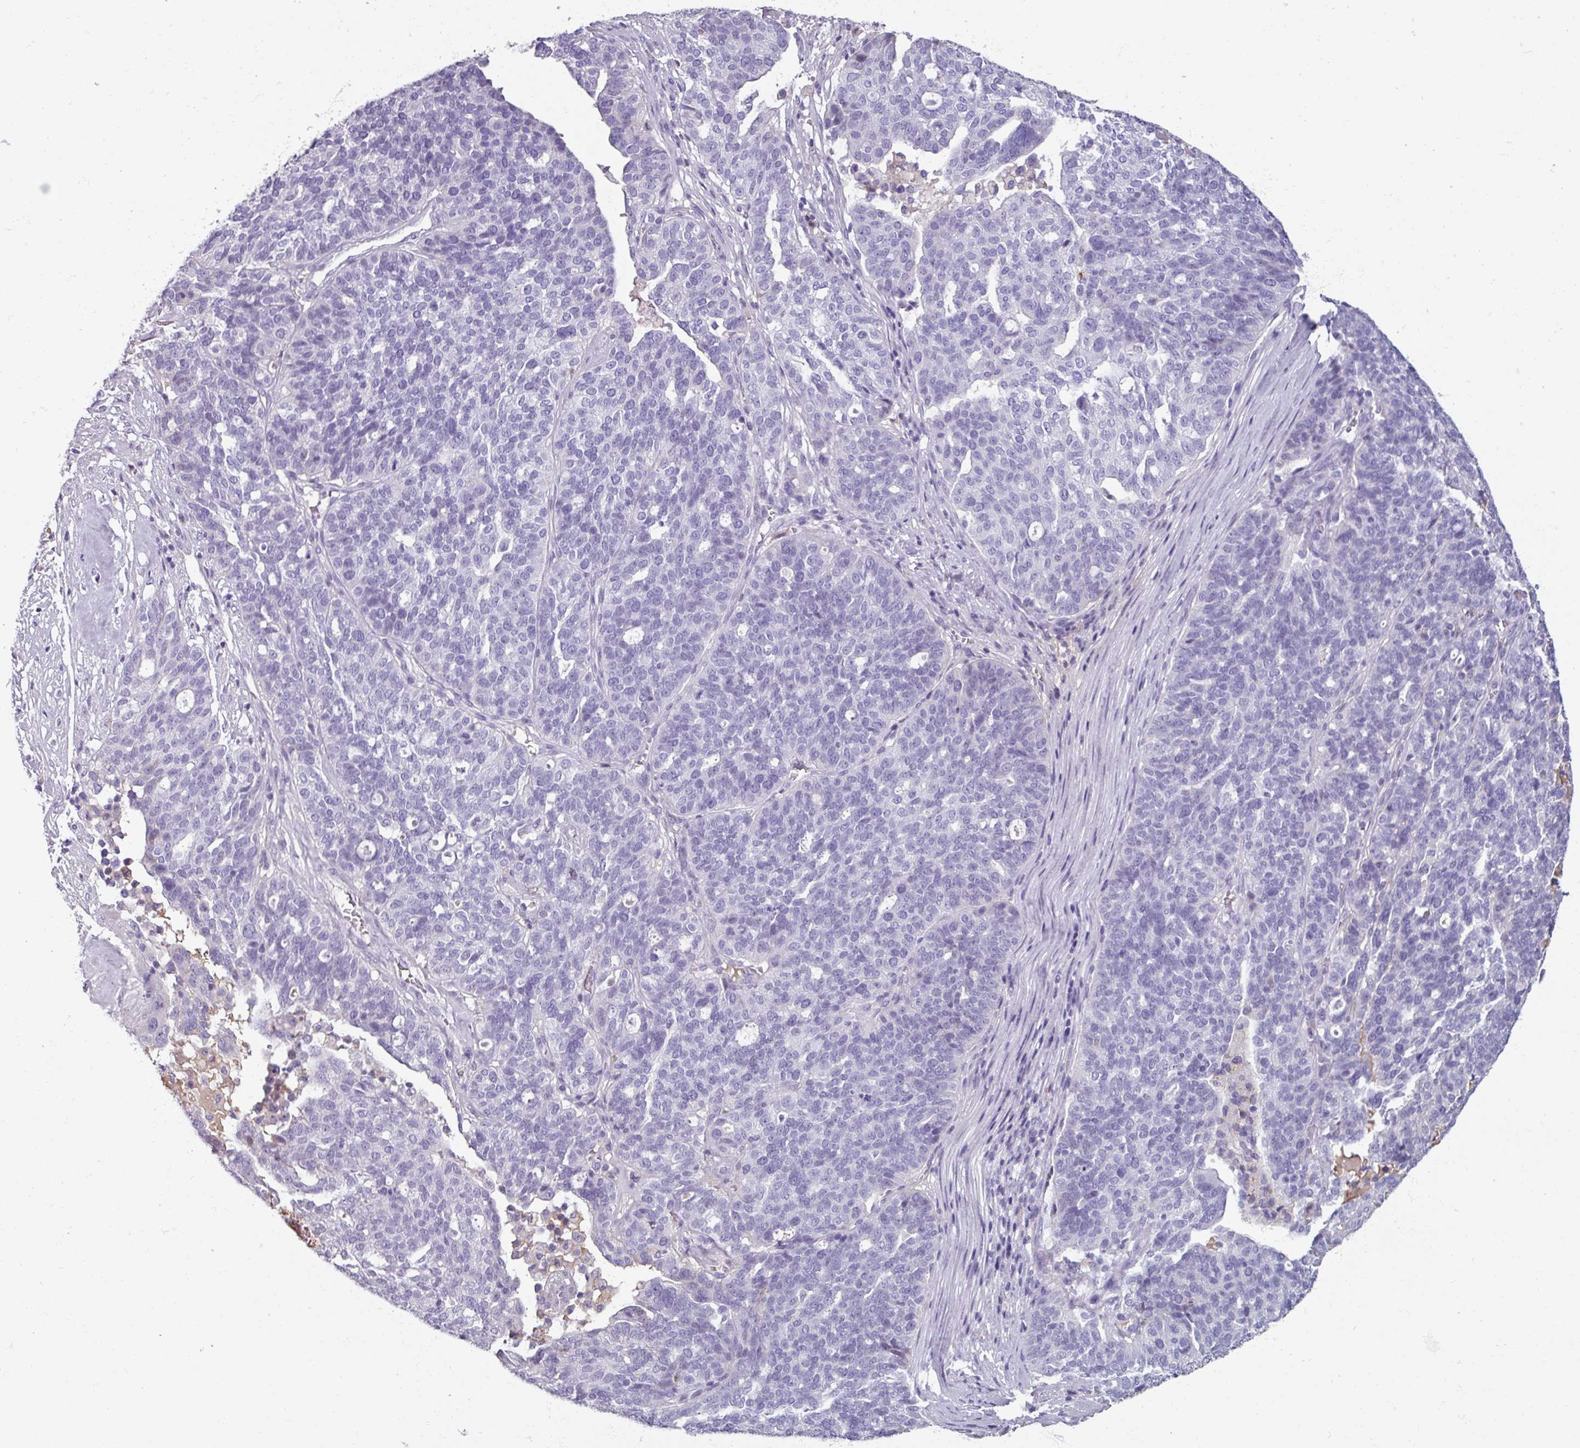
{"staining": {"intensity": "negative", "quantity": "none", "location": "none"}, "tissue": "ovarian cancer", "cell_type": "Tumor cells", "image_type": "cancer", "snomed": [{"axis": "morphology", "description": "Cystadenocarcinoma, serous, NOS"}, {"axis": "topography", "description": "Ovary"}], "caption": "This is a image of immunohistochemistry staining of ovarian serous cystadenocarcinoma, which shows no expression in tumor cells. (DAB (3,3'-diaminobenzidine) immunohistochemistry, high magnification).", "gene": "SPESP1", "patient": {"sex": "female", "age": 59}}